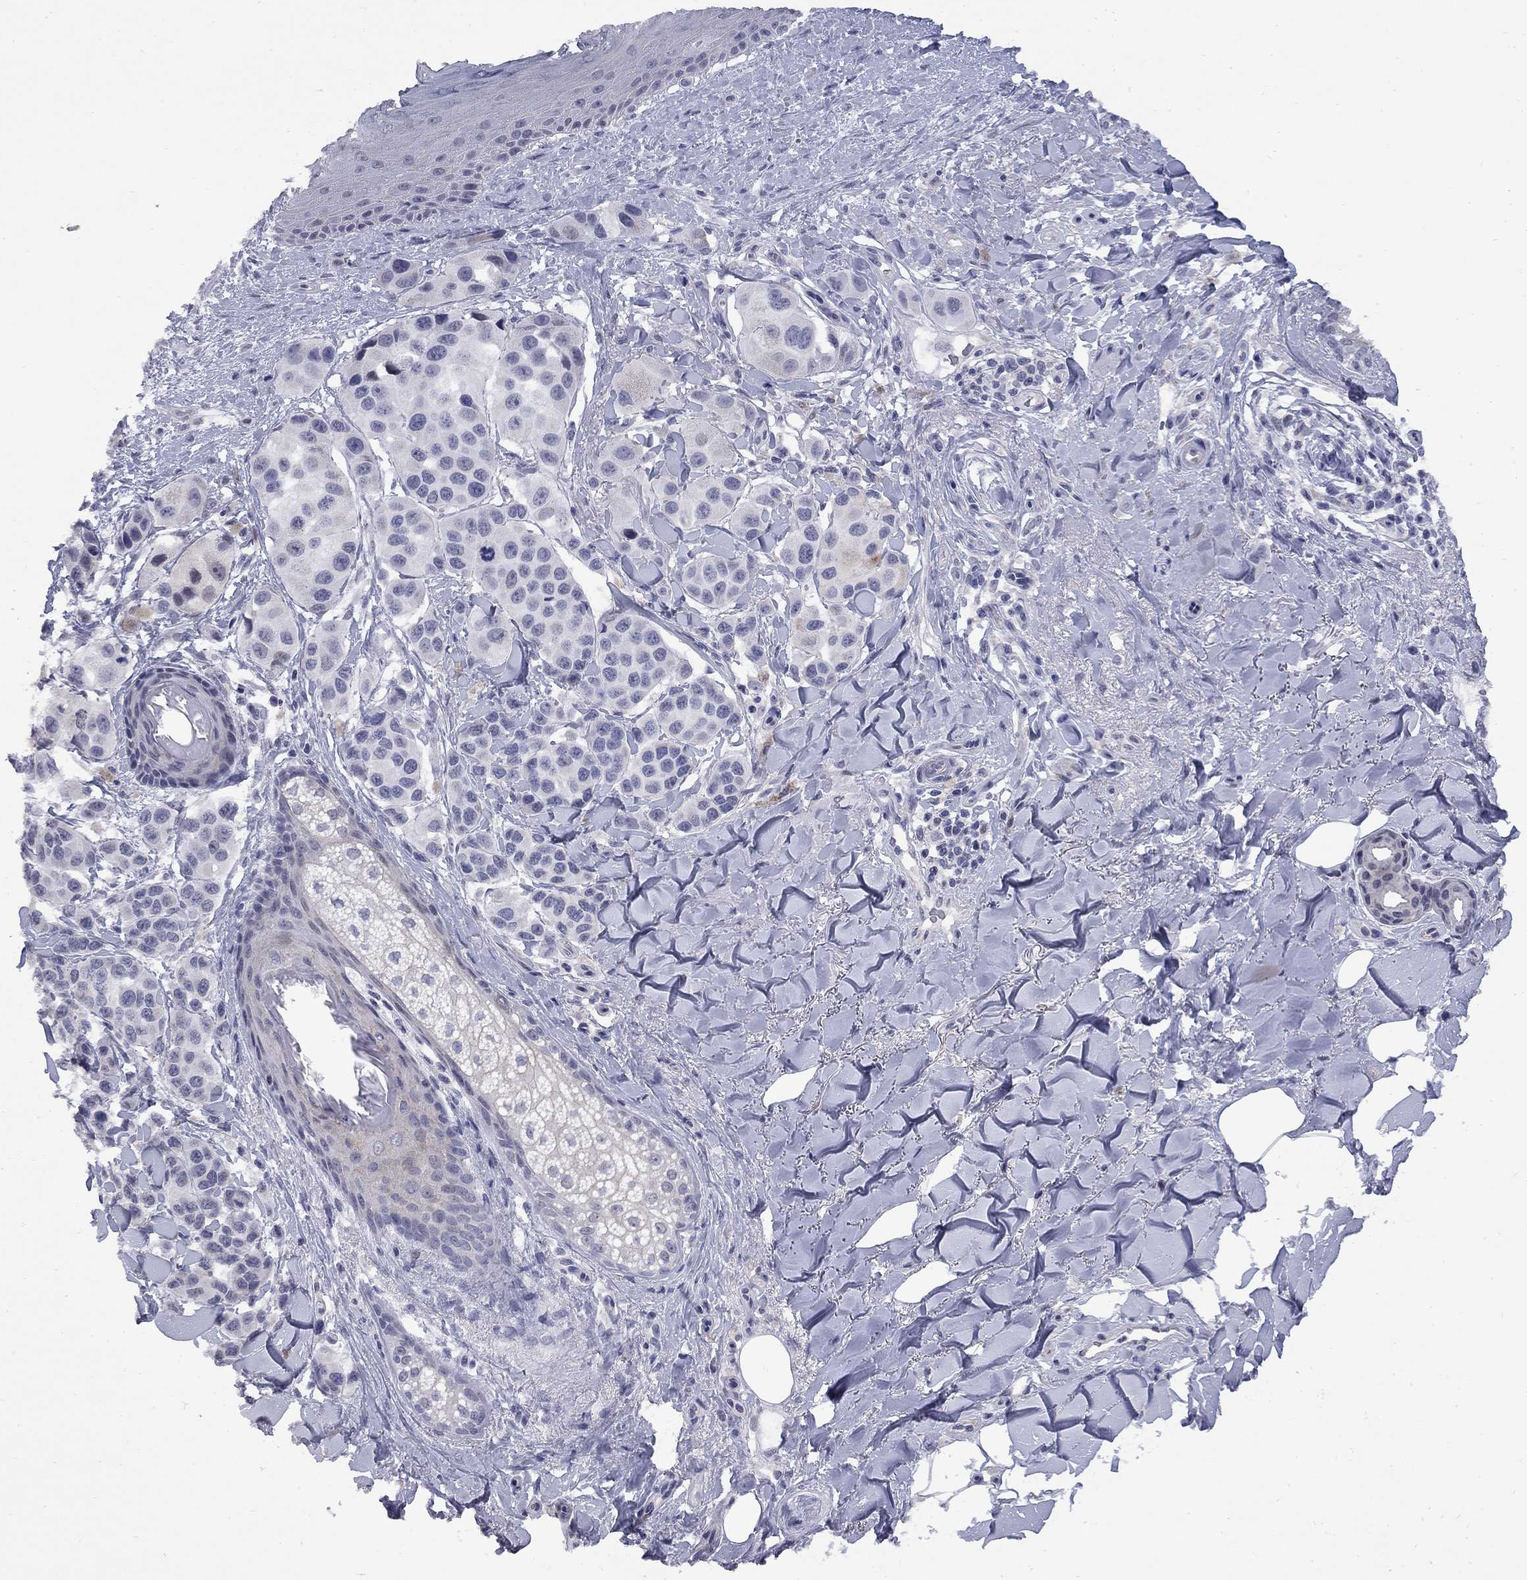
{"staining": {"intensity": "negative", "quantity": "none", "location": "none"}, "tissue": "melanoma", "cell_type": "Tumor cells", "image_type": "cancer", "snomed": [{"axis": "morphology", "description": "Malignant melanoma, NOS"}, {"axis": "topography", "description": "Skin"}], "caption": "Photomicrograph shows no significant protein positivity in tumor cells of malignant melanoma.", "gene": "HTR4", "patient": {"sex": "male", "age": 57}}